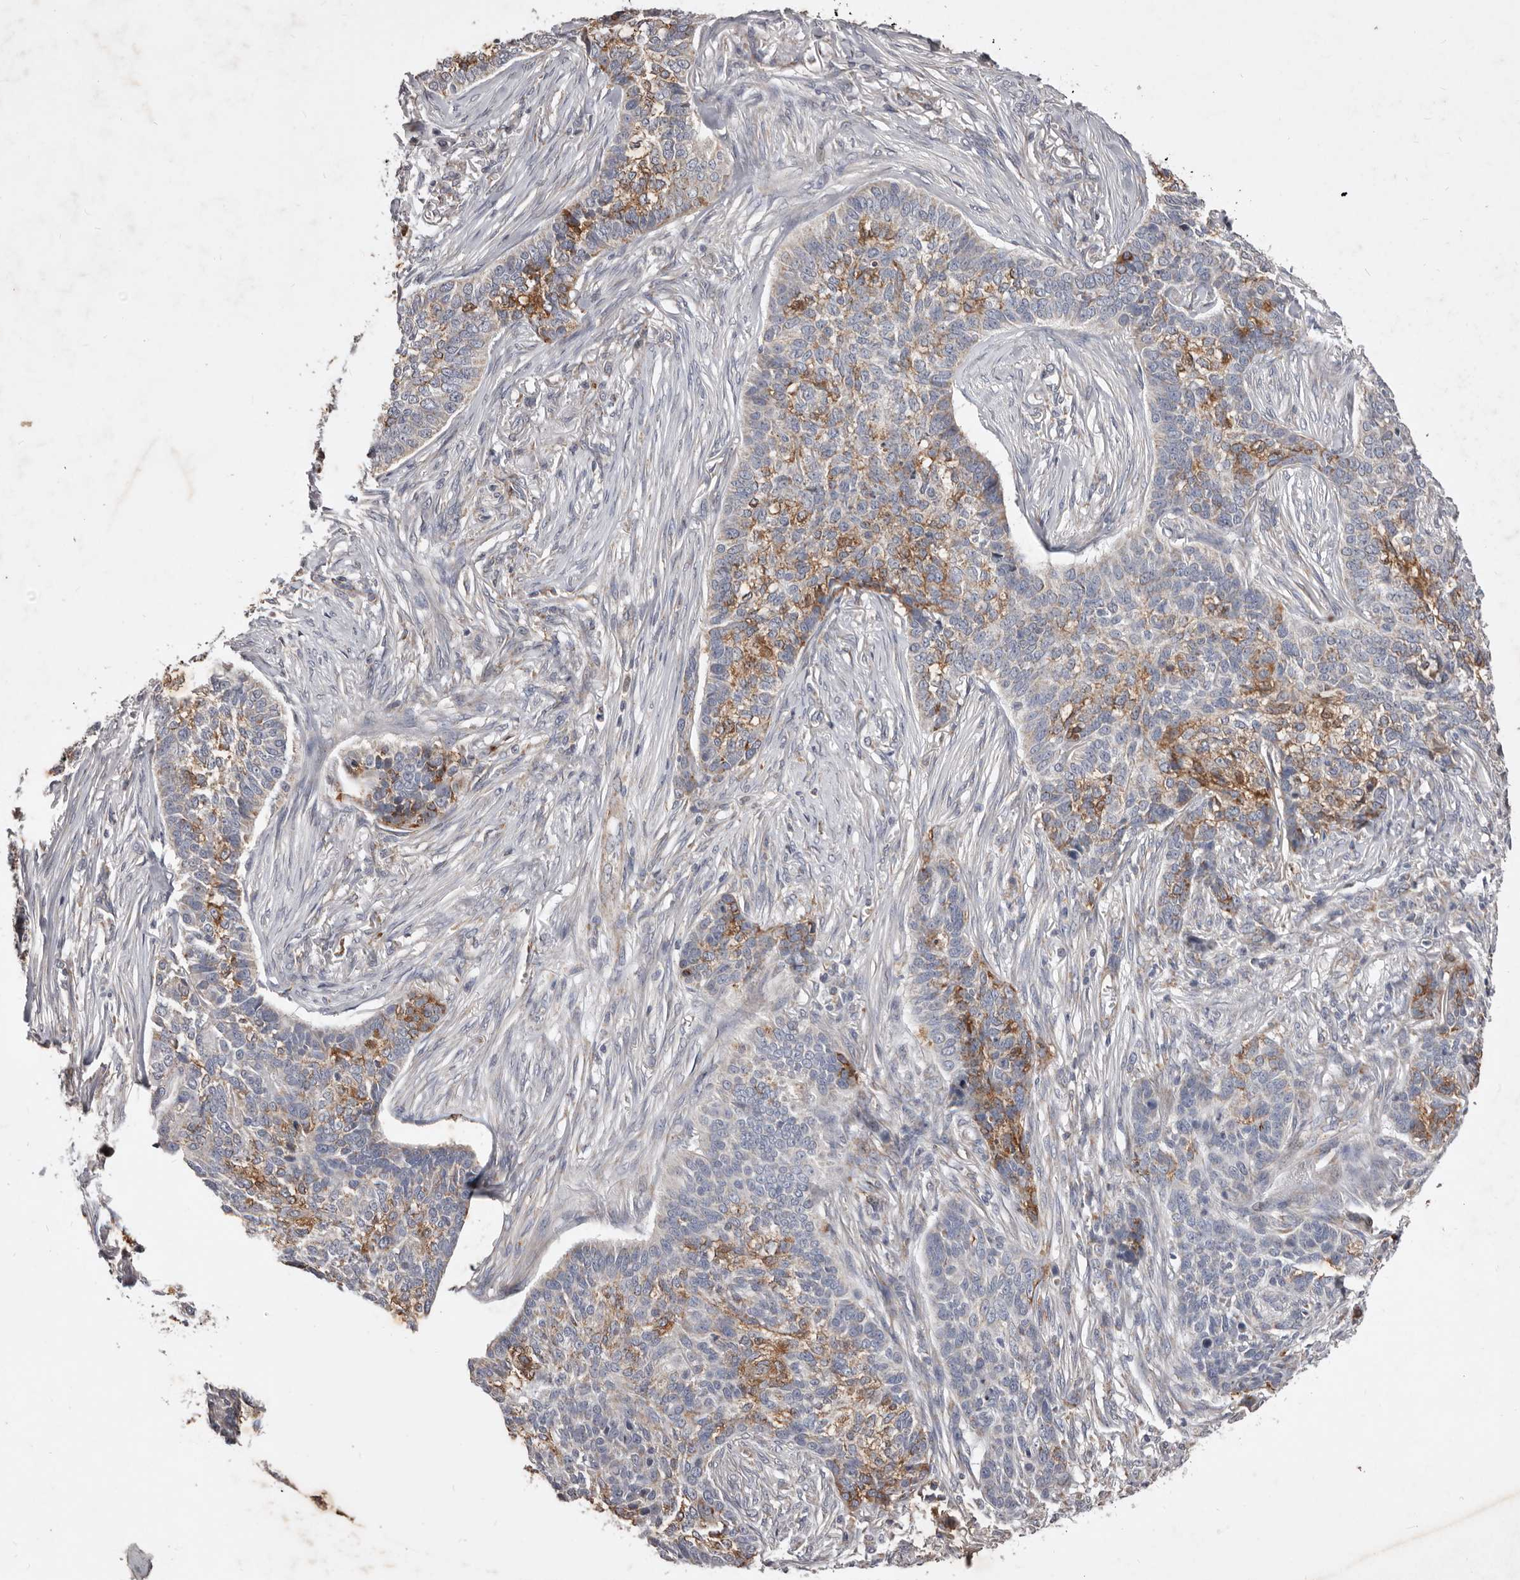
{"staining": {"intensity": "moderate", "quantity": "<25%", "location": "cytoplasmic/membranous"}, "tissue": "skin cancer", "cell_type": "Tumor cells", "image_type": "cancer", "snomed": [{"axis": "morphology", "description": "Basal cell carcinoma"}, {"axis": "topography", "description": "Skin"}], "caption": "Human basal cell carcinoma (skin) stained with a protein marker exhibits moderate staining in tumor cells.", "gene": "CXCL14", "patient": {"sex": "male", "age": 85}}